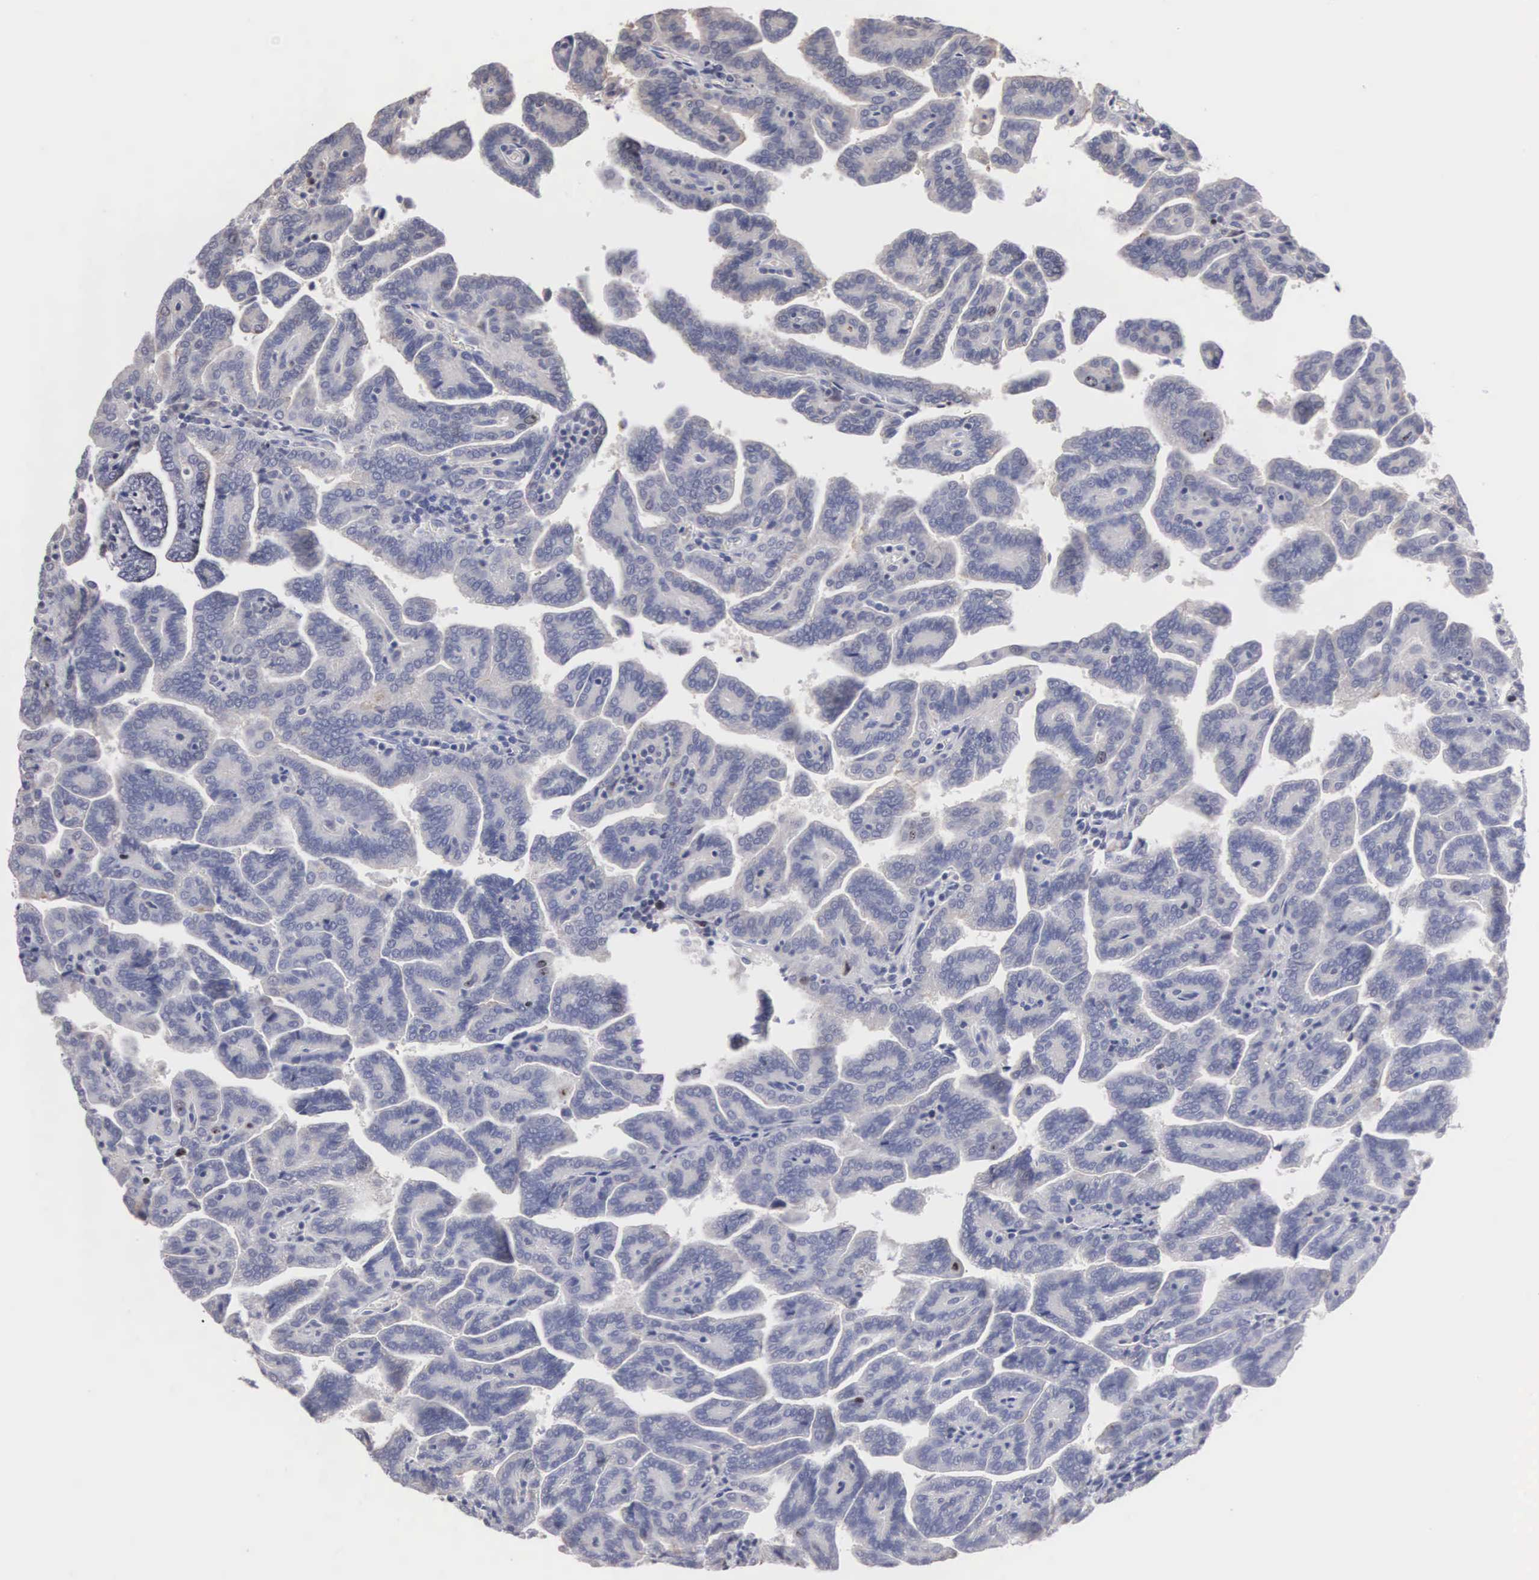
{"staining": {"intensity": "negative", "quantity": "none", "location": "none"}, "tissue": "renal cancer", "cell_type": "Tumor cells", "image_type": "cancer", "snomed": [{"axis": "morphology", "description": "Adenocarcinoma, NOS"}, {"axis": "topography", "description": "Kidney"}], "caption": "This is an IHC photomicrograph of human renal adenocarcinoma. There is no staining in tumor cells.", "gene": "KDM6A", "patient": {"sex": "male", "age": 61}}